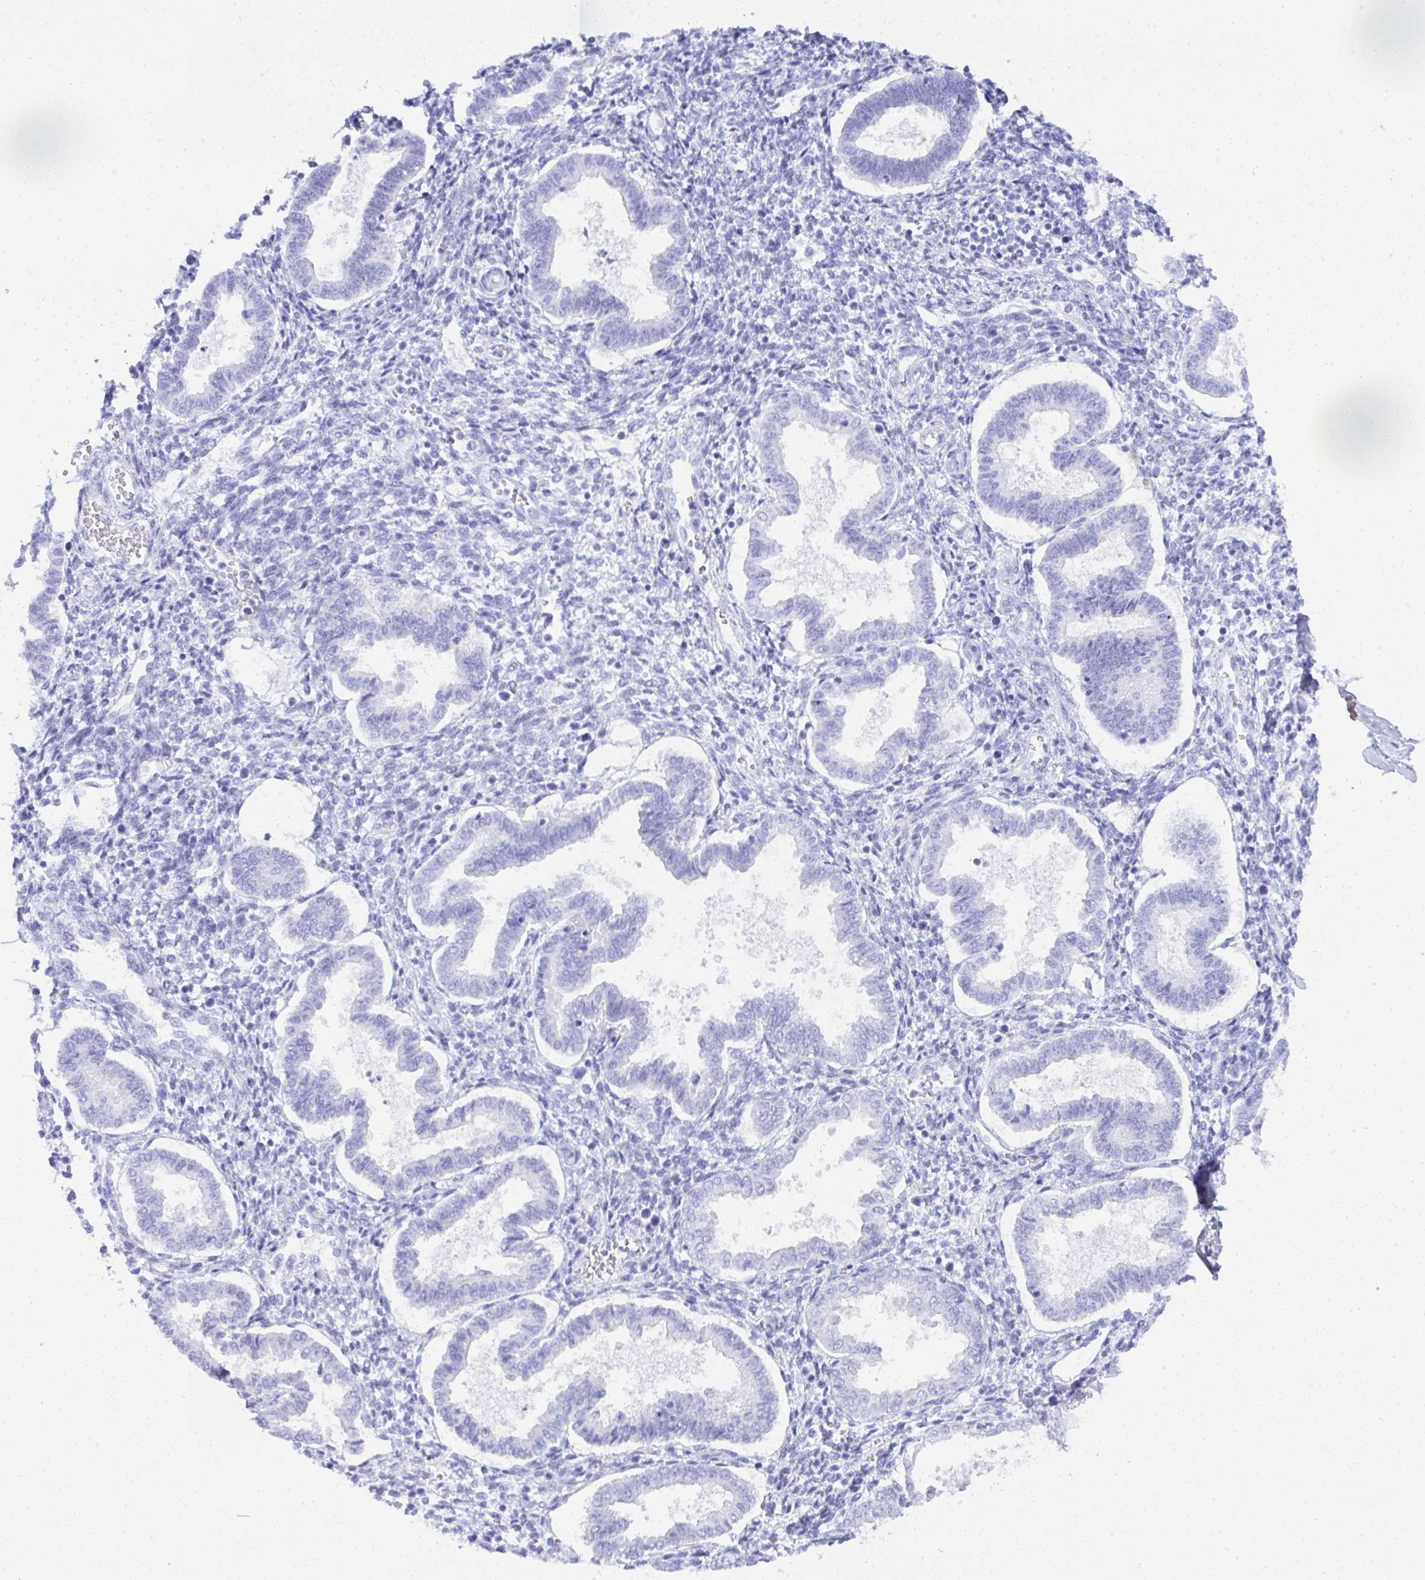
{"staining": {"intensity": "negative", "quantity": "none", "location": "none"}, "tissue": "endometrium", "cell_type": "Cells in endometrial stroma", "image_type": "normal", "snomed": [{"axis": "morphology", "description": "Normal tissue, NOS"}, {"axis": "topography", "description": "Endometrium"}], "caption": "Cells in endometrial stroma are negative for brown protein staining in normal endometrium. Nuclei are stained in blue.", "gene": "SEL1L2", "patient": {"sex": "female", "age": 24}}